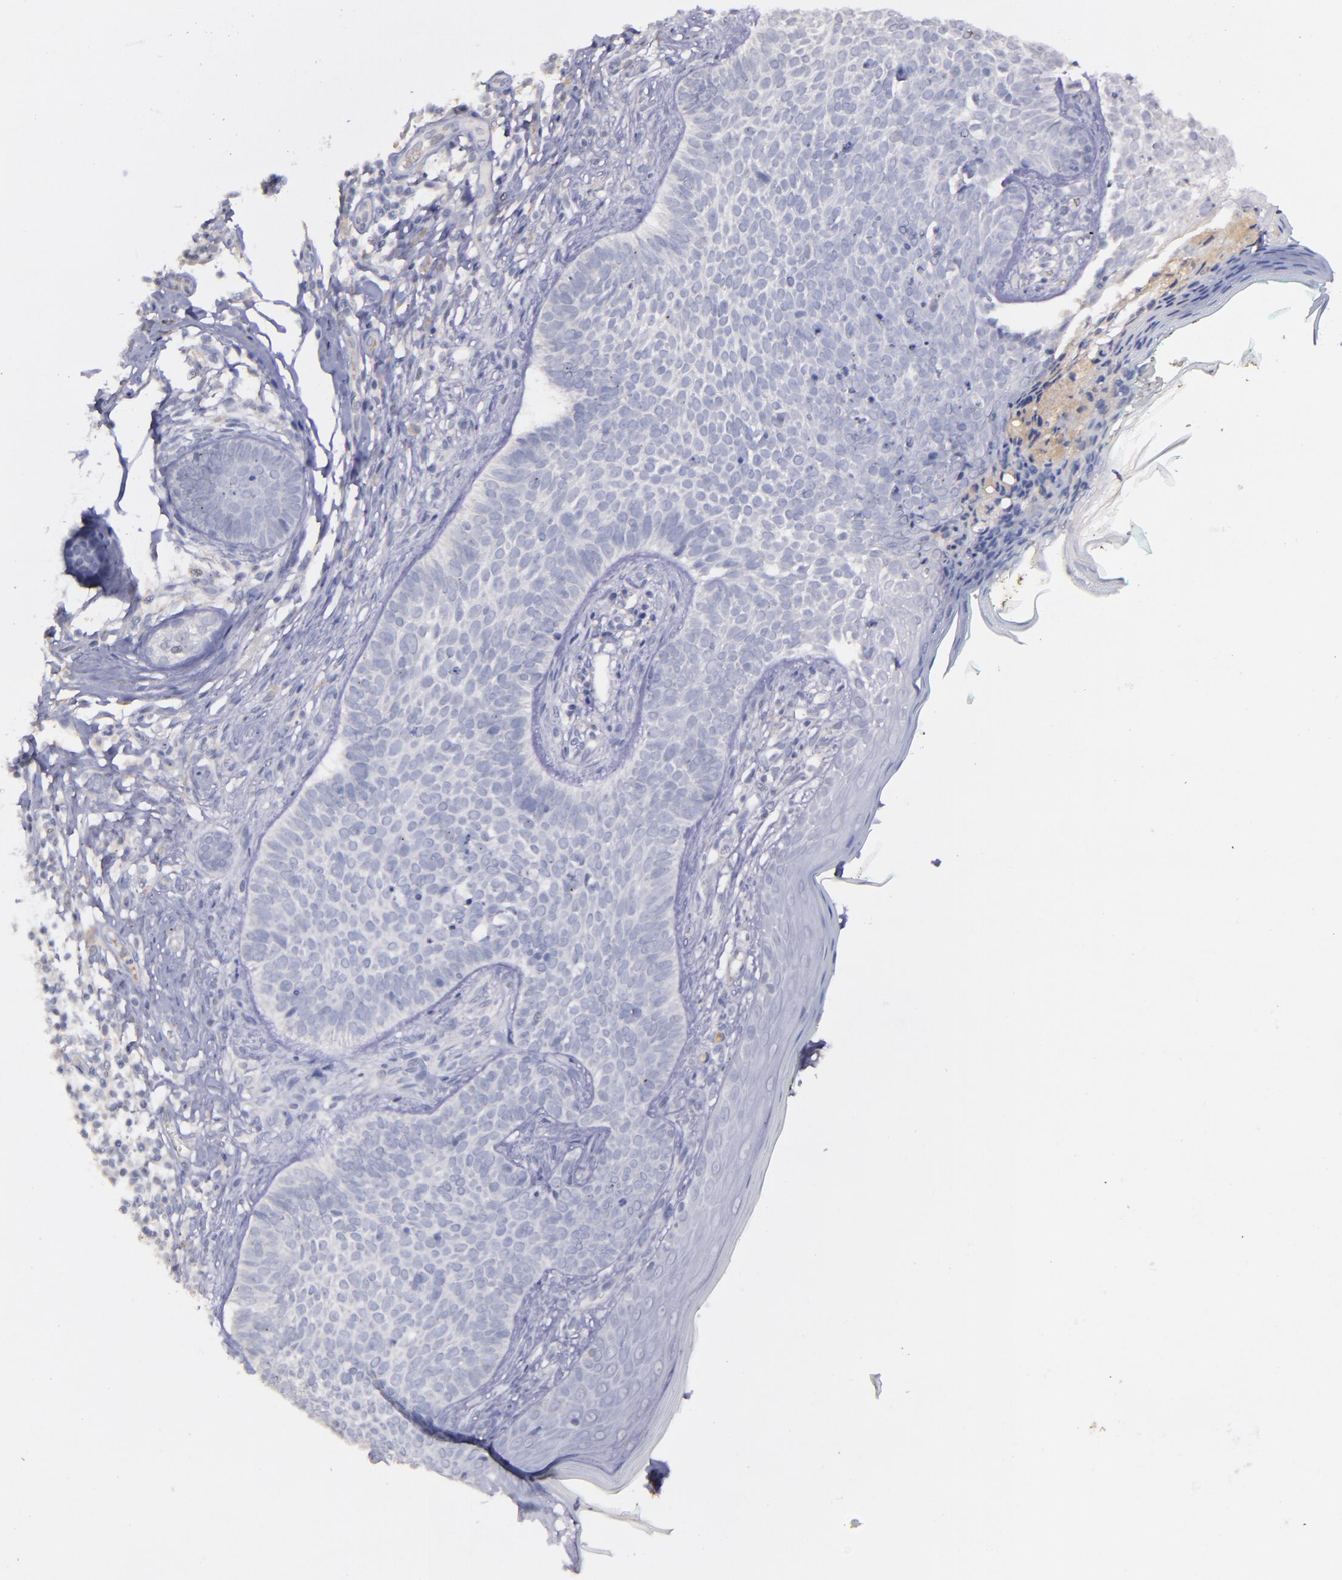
{"staining": {"intensity": "negative", "quantity": "none", "location": "none"}, "tissue": "skin cancer", "cell_type": "Tumor cells", "image_type": "cancer", "snomed": [{"axis": "morphology", "description": "Normal tissue, NOS"}, {"axis": "morphology", "description": "Basal cell carcinoma"}, {"axis": "topography", "description": "Skin"}], "caption": "DAB immunohistochemical staining of human skin basal cell carcinoma demonstrates no significant expression in tumor cells.", "gene": "MASP1", "patient": {"sex": "male", "age": 76}}